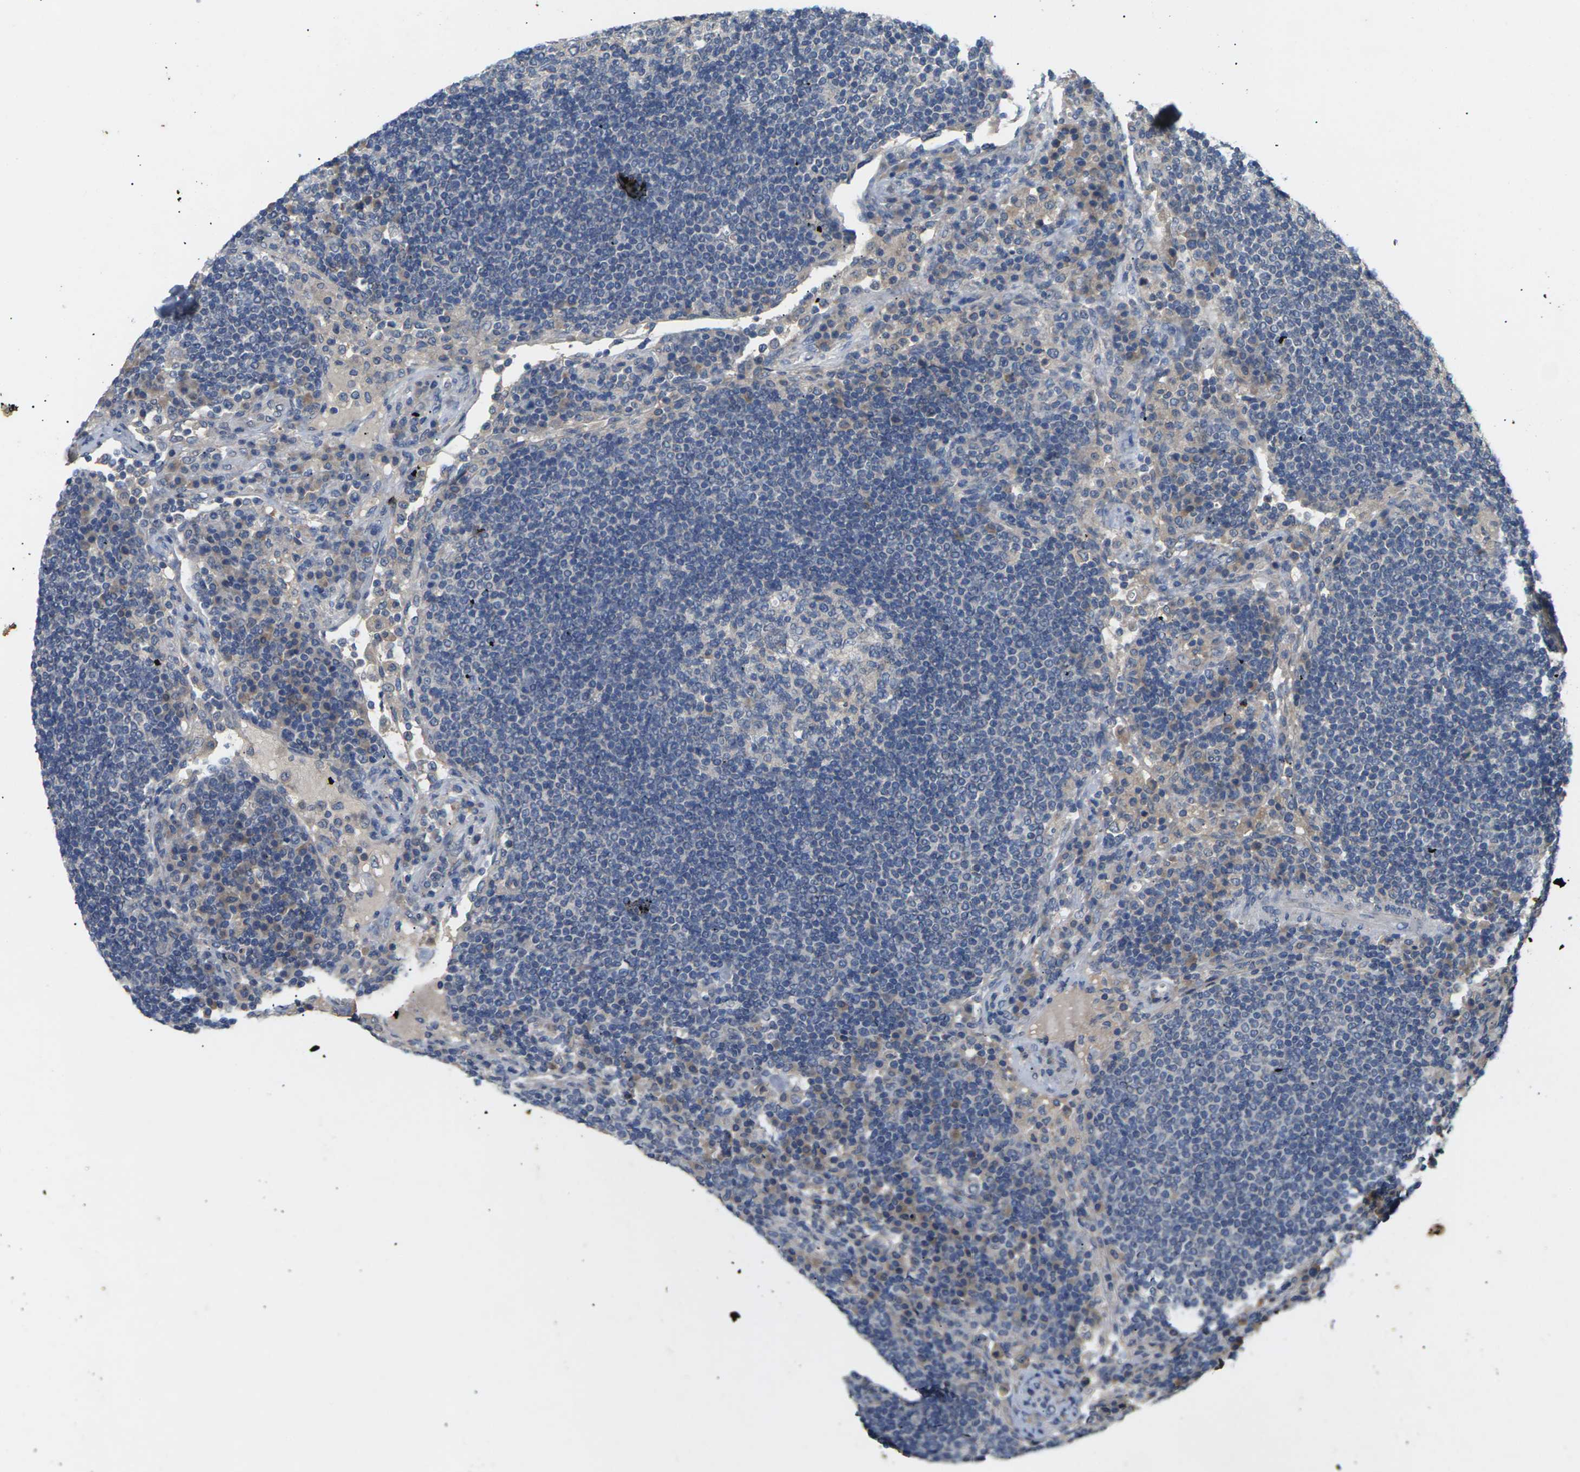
{"staining": {"intensity": "negative", "quantity": "none", "location": "none"}, "tissue": "lymph node", "cell_type": "Germinal center cells", "image_type": "normal", "snomed": [{"axis": "morphology", "description": "Normal tissue, NOS"}, {"axis": "topography", "description": "Lymph node"}], "caption": "Immunohistochemical staining of unremarkable lymph node displays no significant expression in germinal center cells.", "gene": "SLC2A2", "patient": {"sex": "female", "age": 53}}